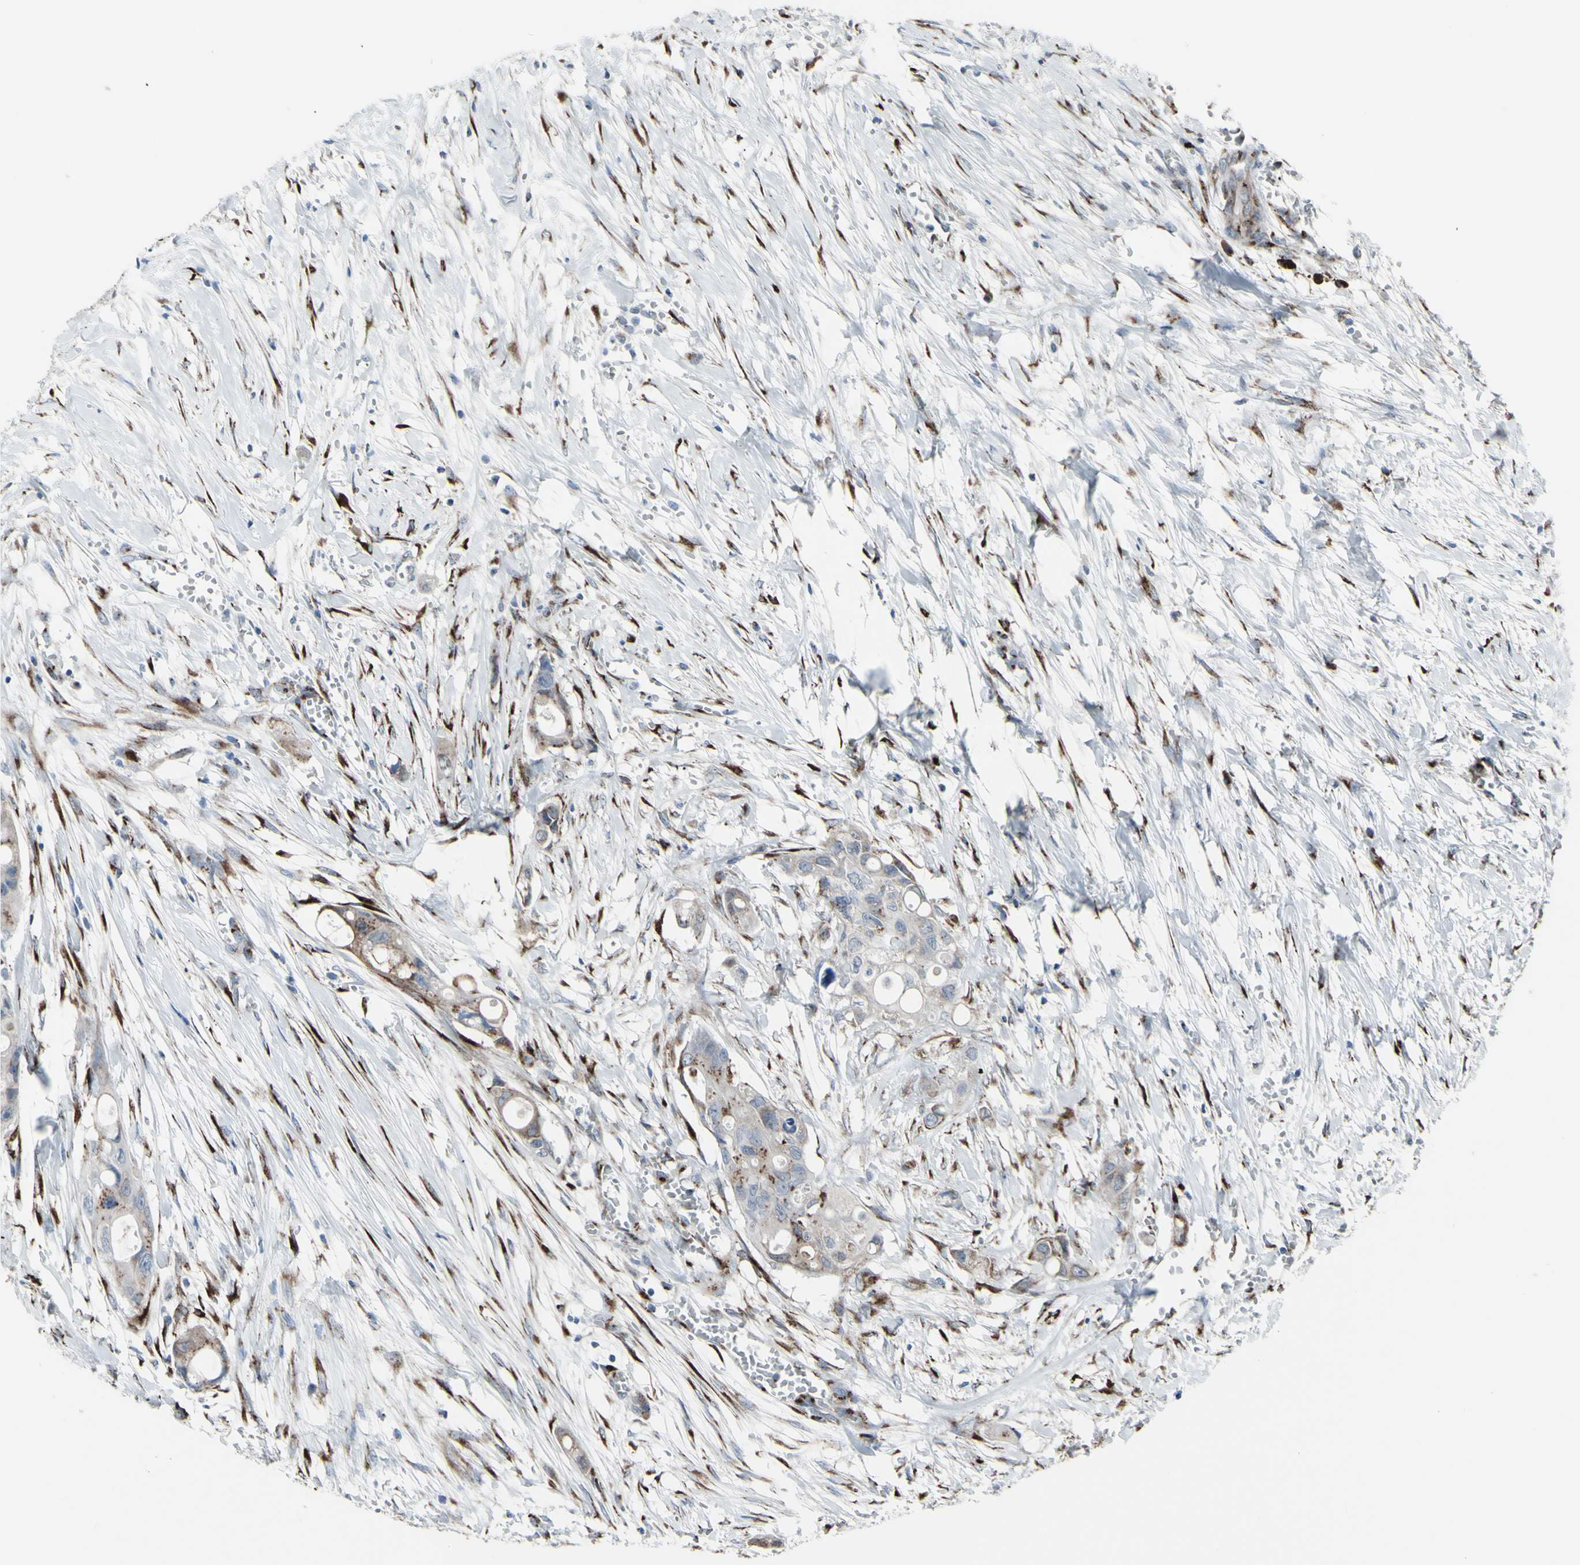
{"staining": {"intensity": "strong", "quantity": "<25%", "location": "cytoplasmic/membranous"}, "tissue": "colorectal cancer", "cell_type": "Tumor cells", "image_type": "cancer", "snomed": [{"axis": "morphology", "description": "Adenocarcinoma, NOS"}, {"axis": "topography", "description": "Colon"}], "caption": "Adenocarcinoma (colorectal) tissue shows strong cytoplasmic/membranous positivity in approximately <25% of tumor cells, visualized by immunohistochemistry. (Brightfield microscopy of DAB IHC at high magnification).", "gene": "GLG1", "patient": {"sex": "female", "age": 57}}